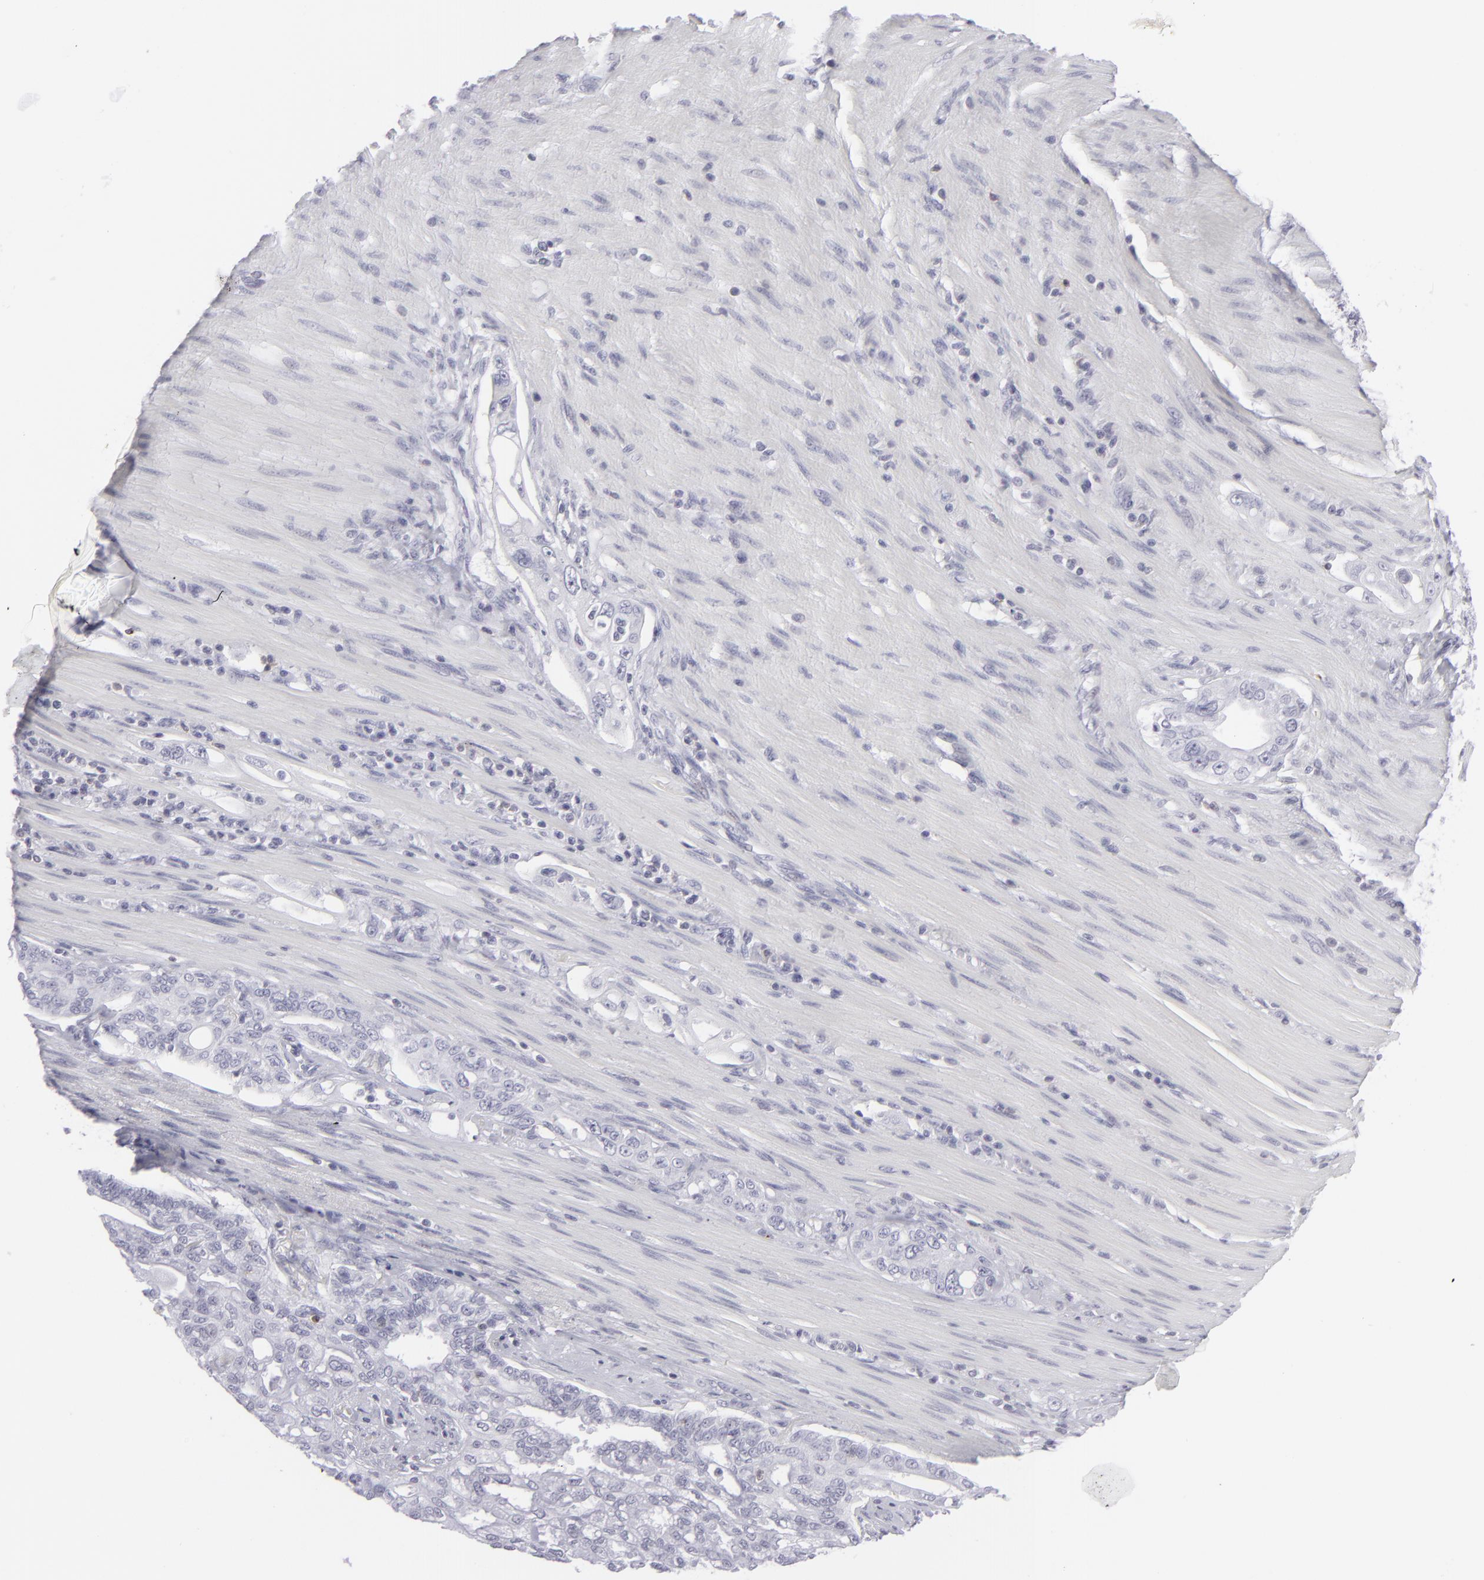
{"staining": {"intensity": "negative", "quantity": "none", "location": "none"}, "tissue": "pancreatic cancer", "cell_type": "Tumor cells", "image_type": "cancer", "snomed": [{"axis": "morphology", "description": "Normal tissue, NOS"}, {"axis": "topography", "description": "Pancreas"}], "caption": "High magnification brightfield microscopy of pancreatic cancer stained with DAB (3,3'-diaminobenzidine) (brown) and counterstained with hematoxylin (blue): tumor cells show no significant positivity. (Stains: DAB (3,3'-diaminobenzidine) immunohistochemistry (IHC) with hematoxylin counter stain, Microscopy: brightfield microscopy at high magnification).", "gene": "CD7", "patient": {"sex": "male", "age": 42}}